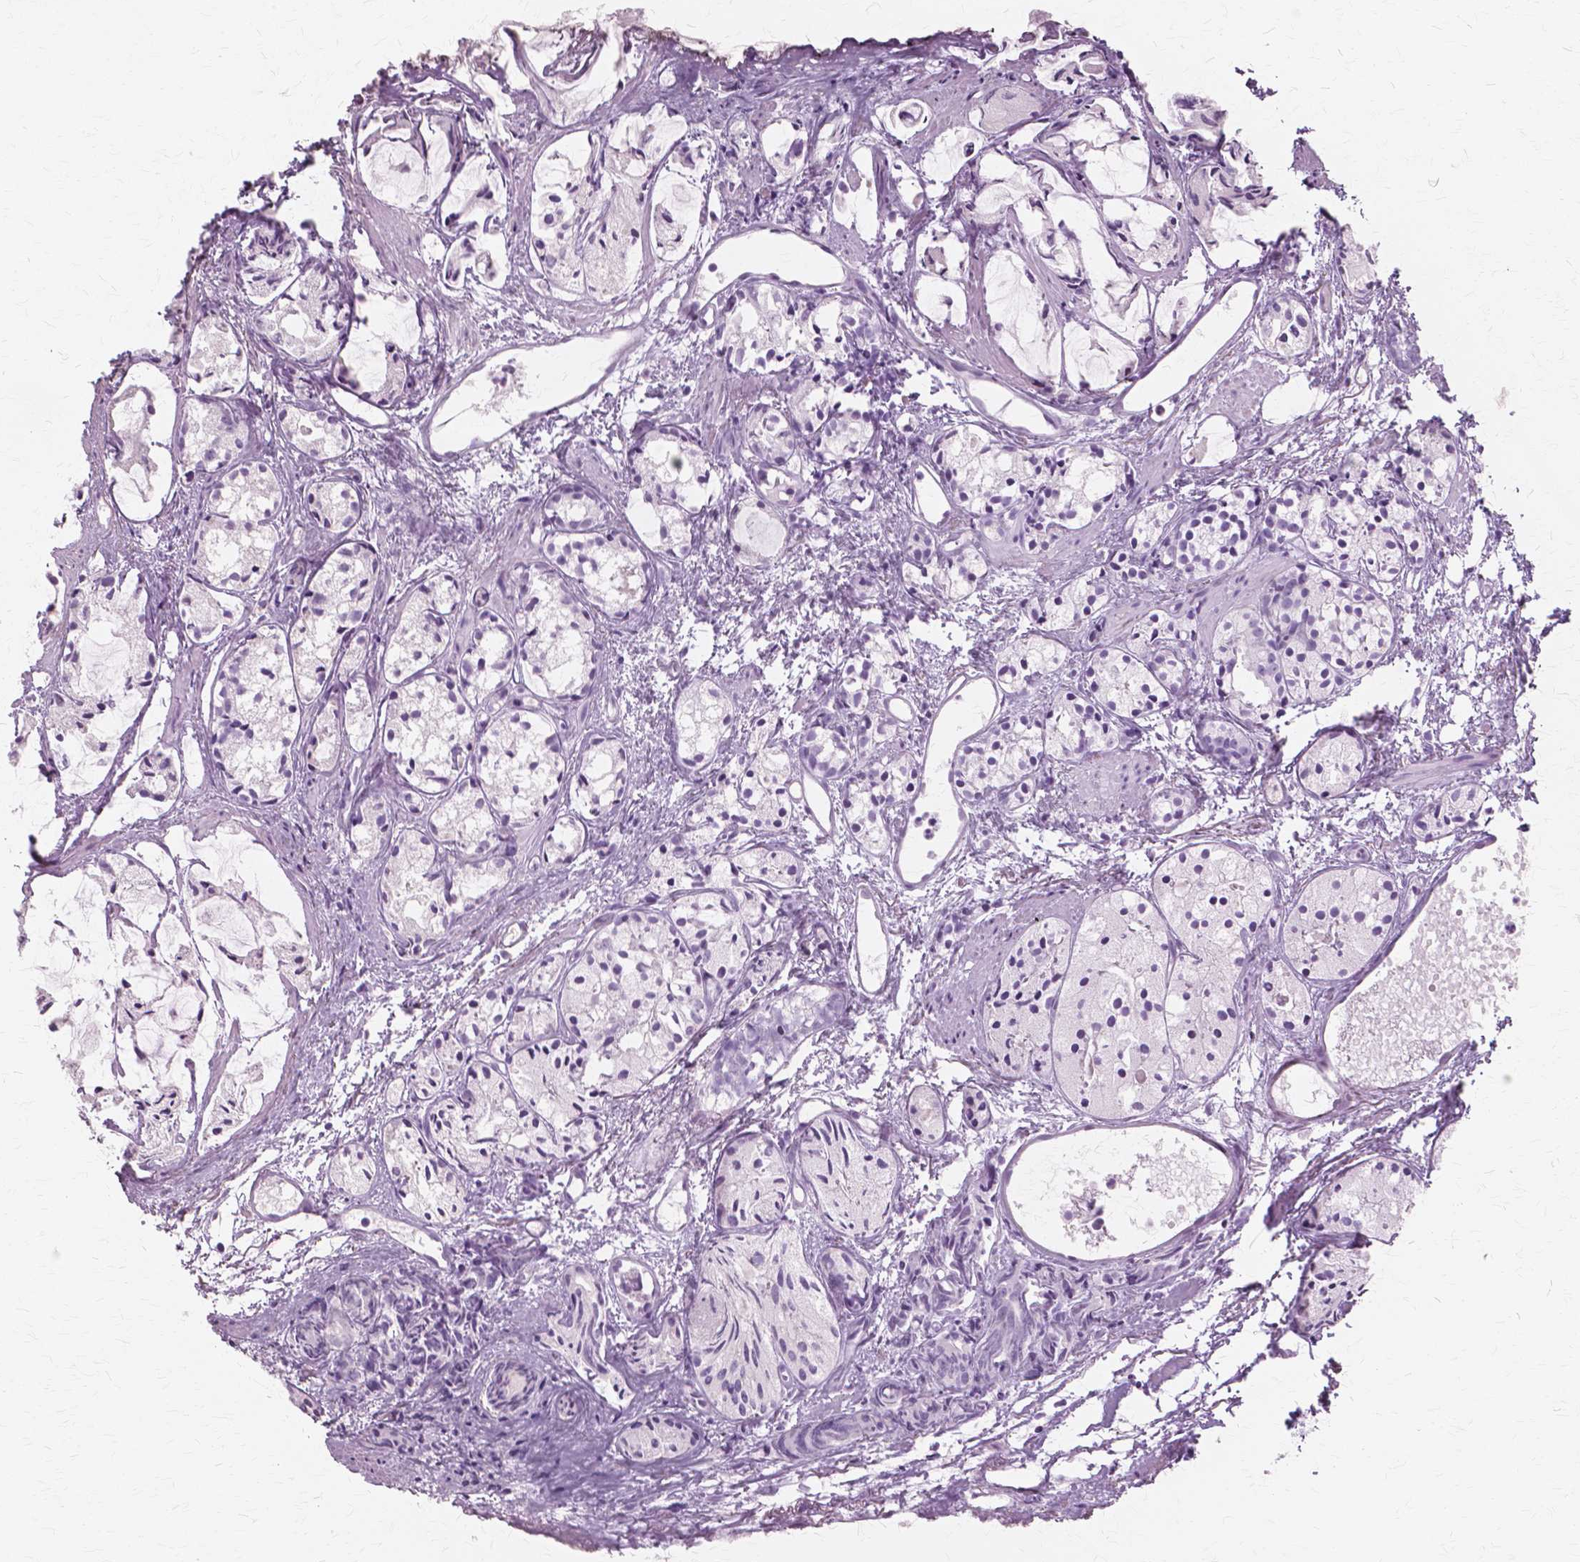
{"staining": {"intensity": "negative", "quantity": "none", "location": "none"}, "tissue": "prostate cancer", "cell_type": "Tumor cells", "image_type": "cancer", "snomed": [{"axis": "morphology", "description": "Adenocarcinoma, High grade"}, {"axis": "topography", "description": "Prostate"}], "caption": "Tumor cells show no significant staining in prostate high-grade adenocarcinoma.", "gene": "SFTPD", "patient": {"sex": "male", "age": 85}}